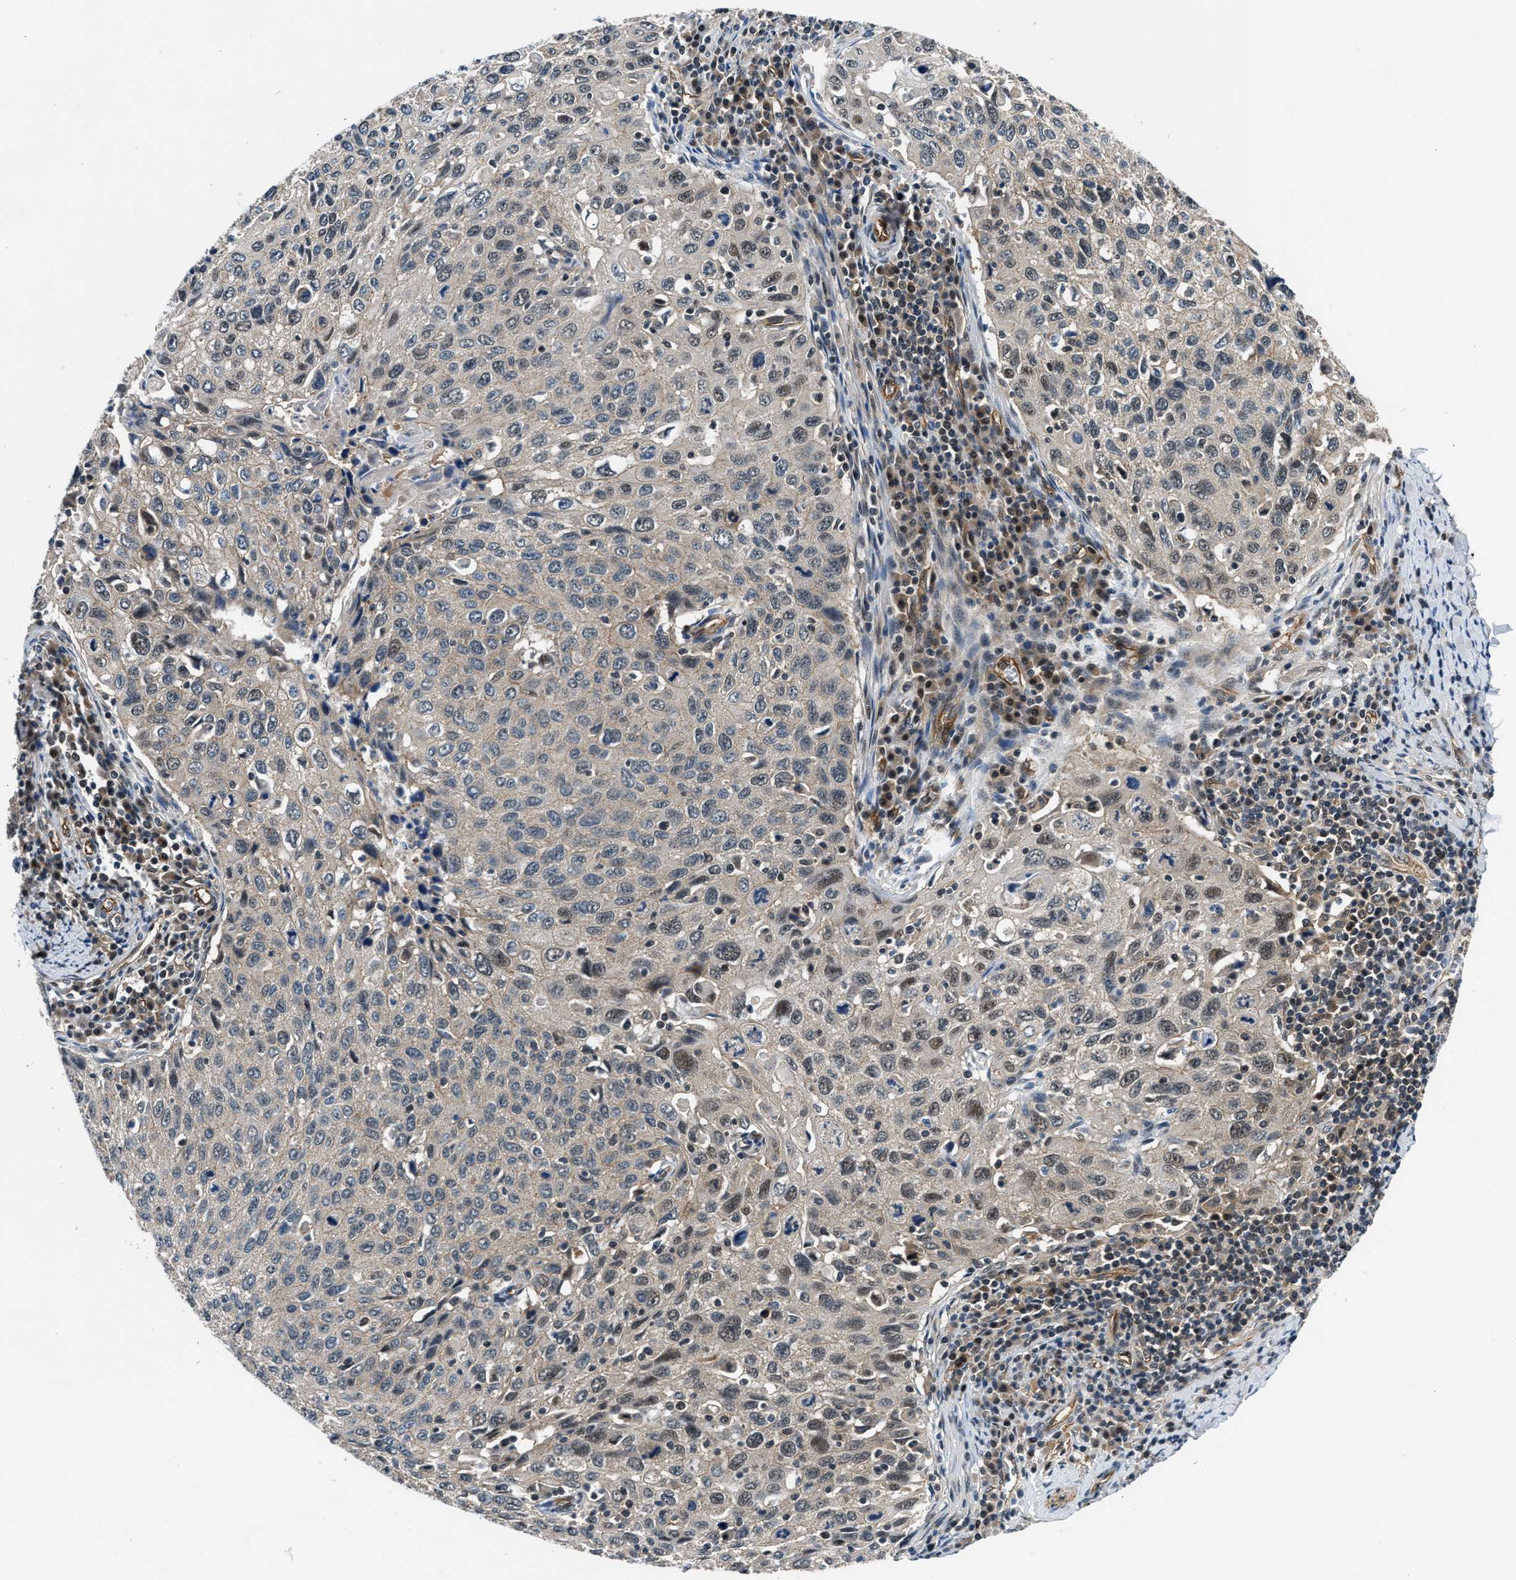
{"staining": {"intensity": "weak", "quantity": "<25%", "location": "cytoplasmic/membranous,nuclear"}, "tissue": "cervical cancer", "cell_type": "Tumor cells", "image_type": "cancer", "snomed": [{"axis": "morphology", "description": "Squamous cell carcinoma, NOS"}, {"axis": "topography", "description": "Cervix"}], "caption": "The immunohistochemistry micrograph has no significant staining in tumor cells of cervical cancer tissue. Brightfield microscopy of immunohistochemistry (IHC) stained with DAB (3,3'-diaminobenzidine) (brown) and hematoxylin (blue), captured at high magnification.", "gene": "COPS2", "patient": {"sex": "female", "age": 53}}